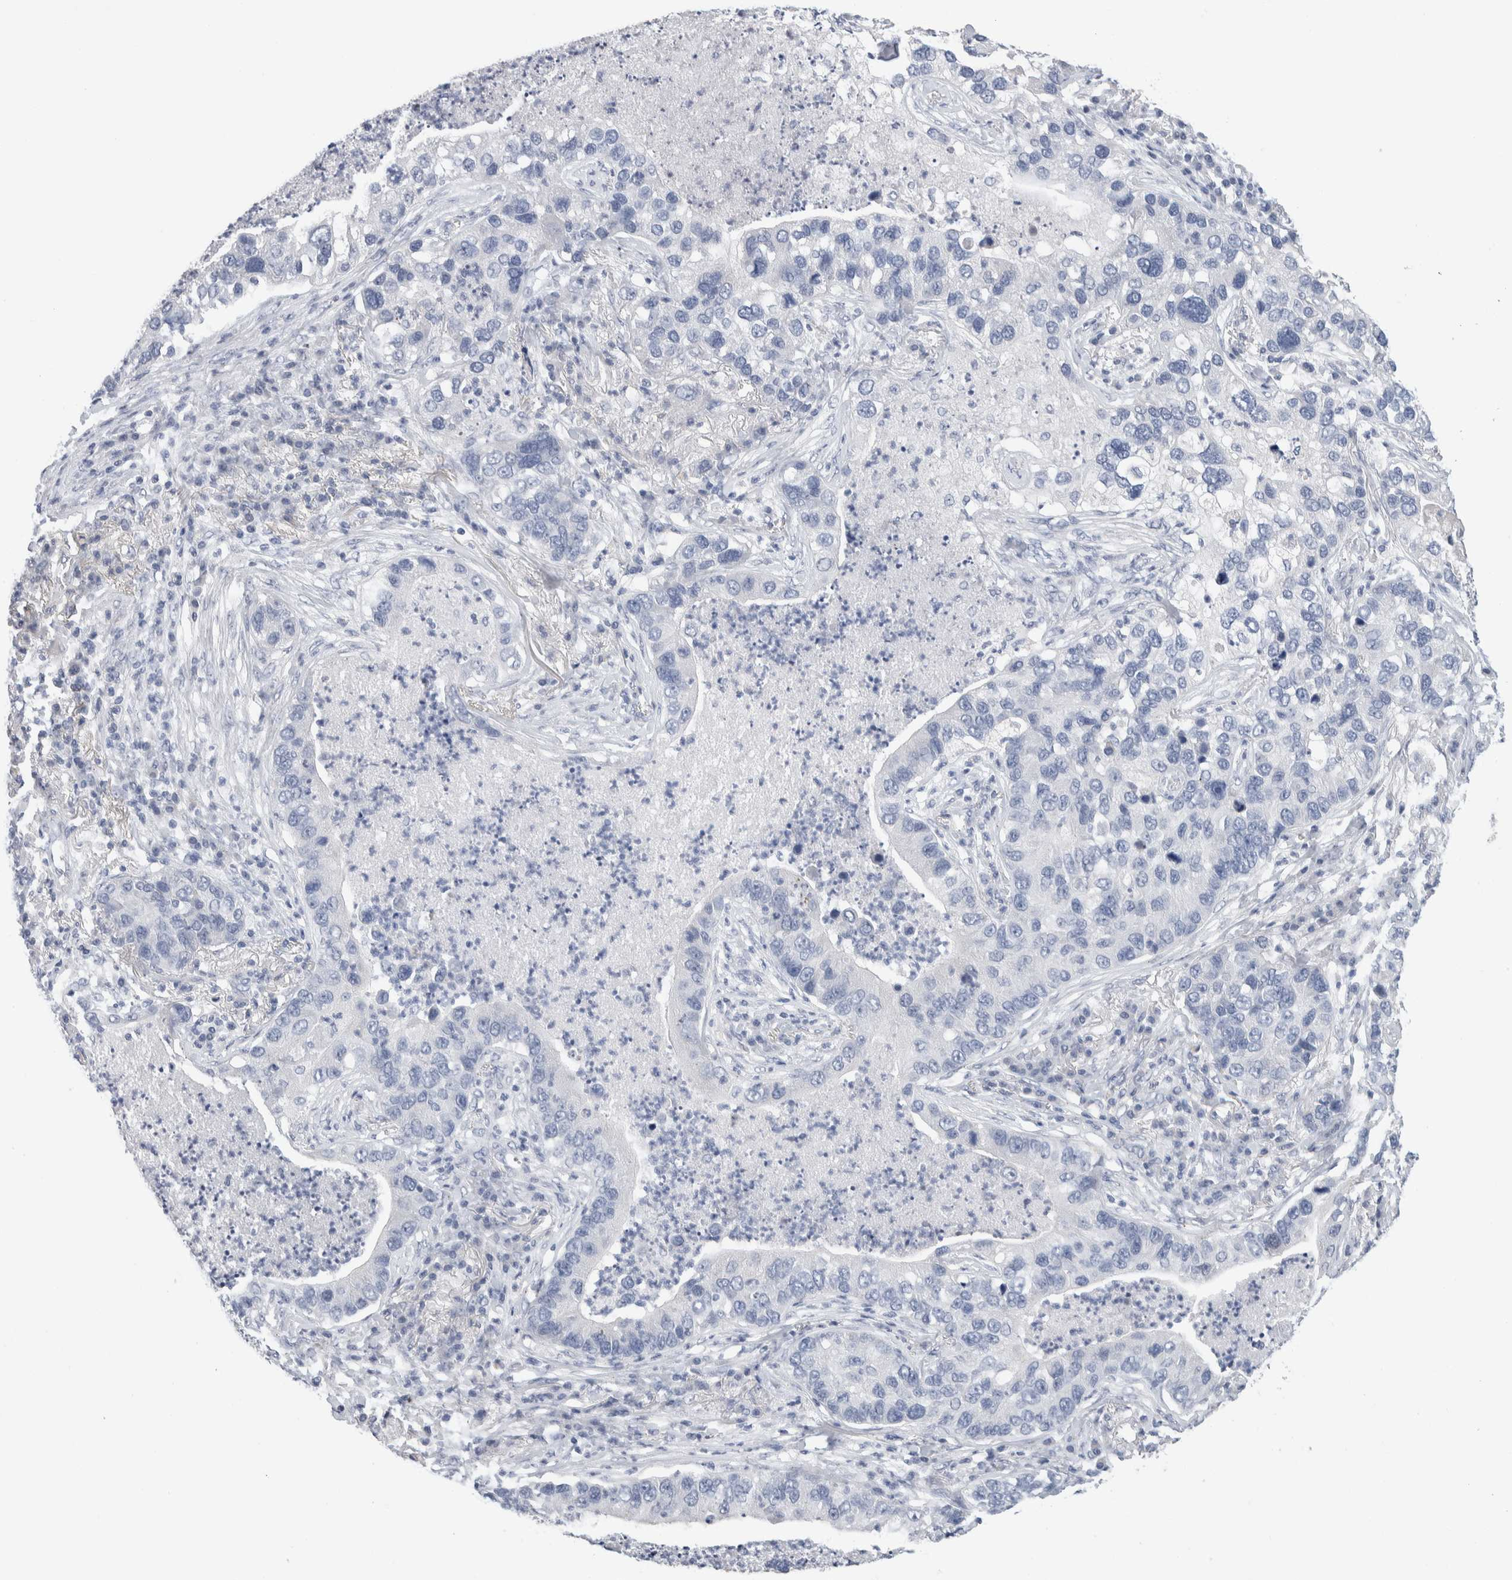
{"staining": {"intensity": "negative", "quantity": "none", "location": "none"}, "tissue": "lung cancer", "cell_type": "Tumor cells", "image_type": "cancer", "snomed": [{"axis": "morphology", "description": "Normal tissue, NOS"}, {"axis": "morphology", "description": "Adenocarcinoma, NOS"}, {"axis": "topography", "description": "Bronchus"}, {"axis": "topography", "description": "Lung"}], "caption": "A high-resolution histopathology image shows immunohistochemistry (IHC) staining of adenocarcinoma (lung), which demonstrates no significant expression in tumor cells.", "gene": "SCN2A", "patient": {"sex": "male", "age": 54}}